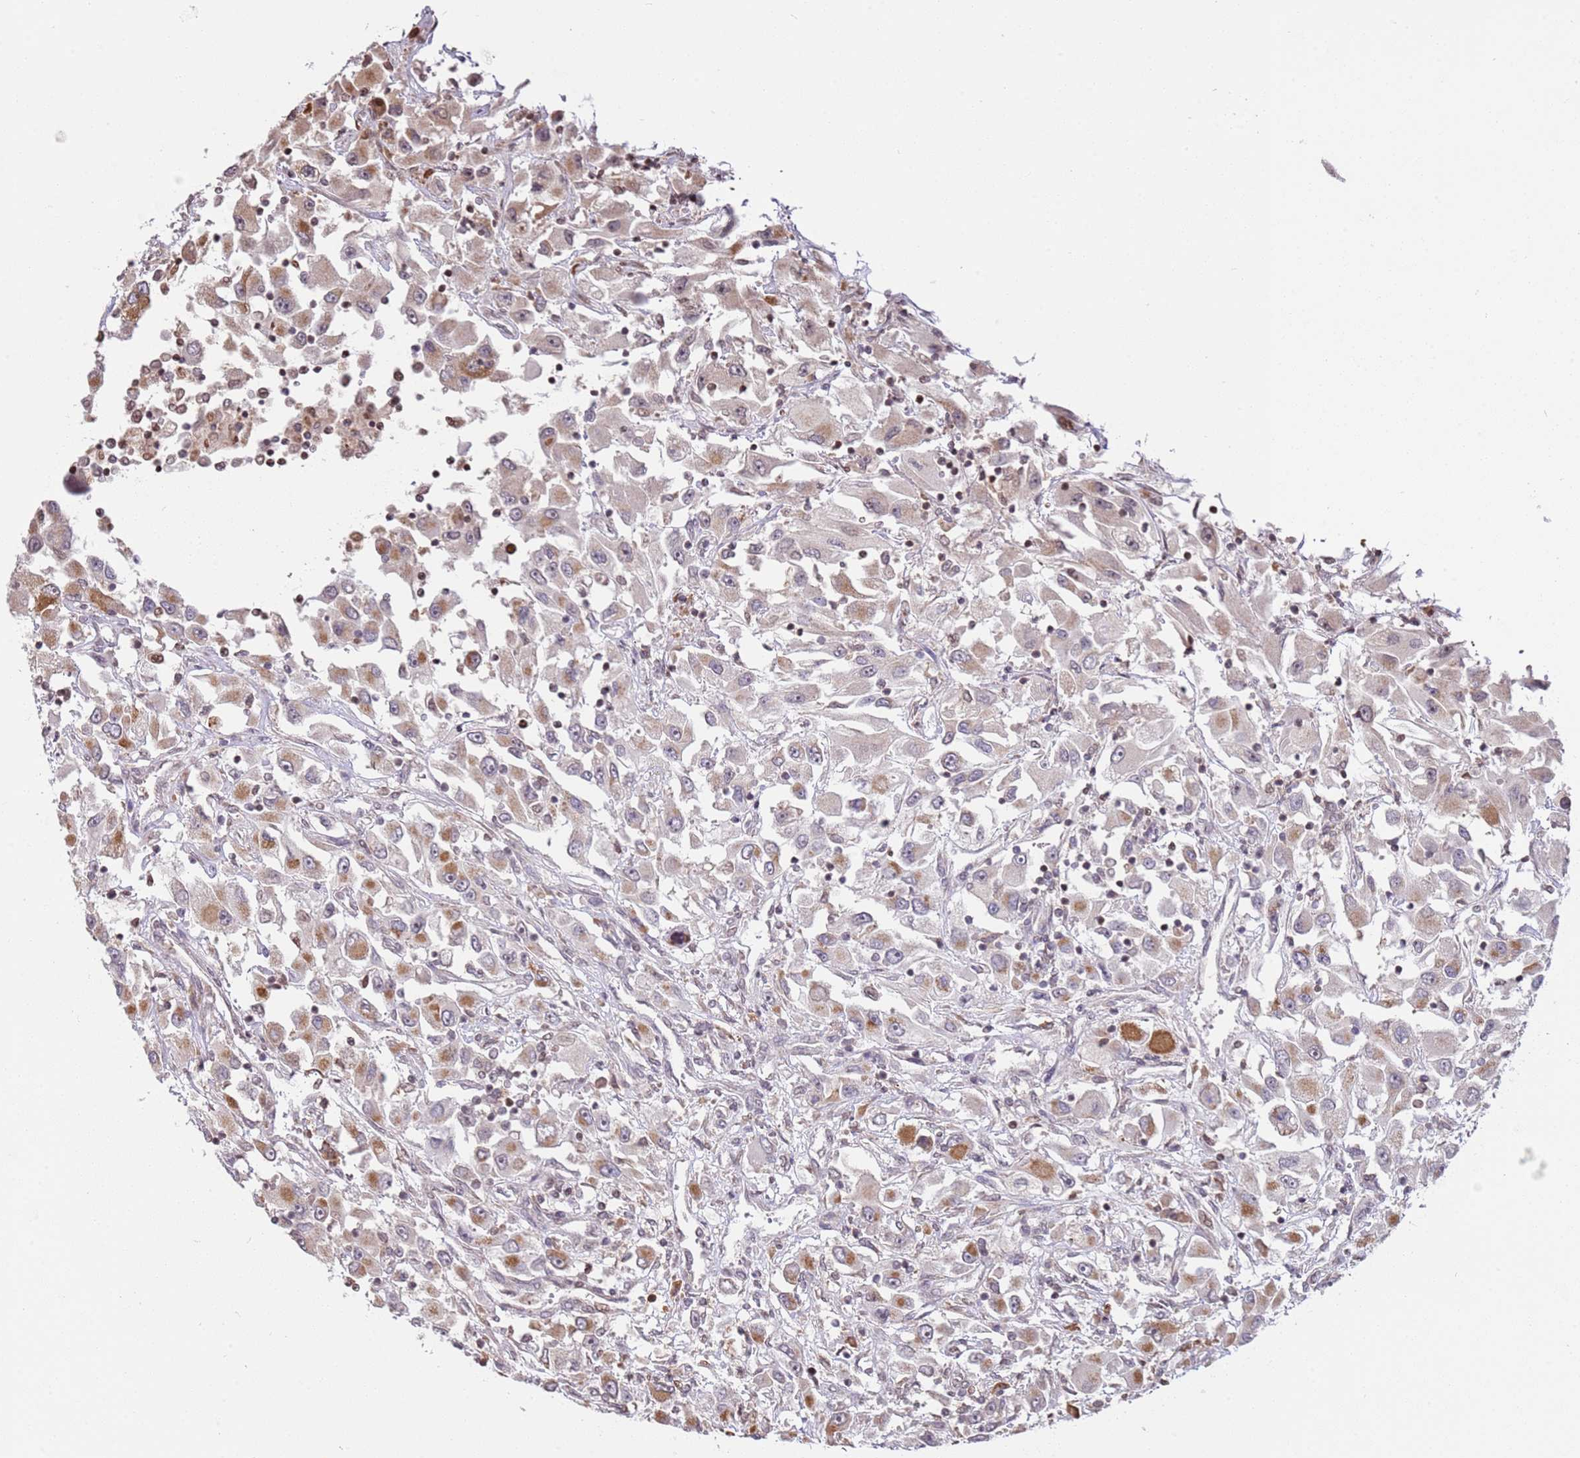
{"staining": {"intensity": "moderate", "quantity": ">75%", "location": "cytoplasmic/membranous"}, "tissue": "renal cancer", "cell_type": "Tumor cells", "image_type": "cancer", "snomed": [{"axis": "morphology", "description": "Adenocarcinoma, NOS"}, {"axis": "topography", "description": "Kidney"}], "caption": "Renal cancer (adenocarcinoma) stained for a protein displays moderate cytoplasmic/membranous positivity in tumor cells.", "gene": "SCAF1", "patient": {"sex": "female", "age": 52}}